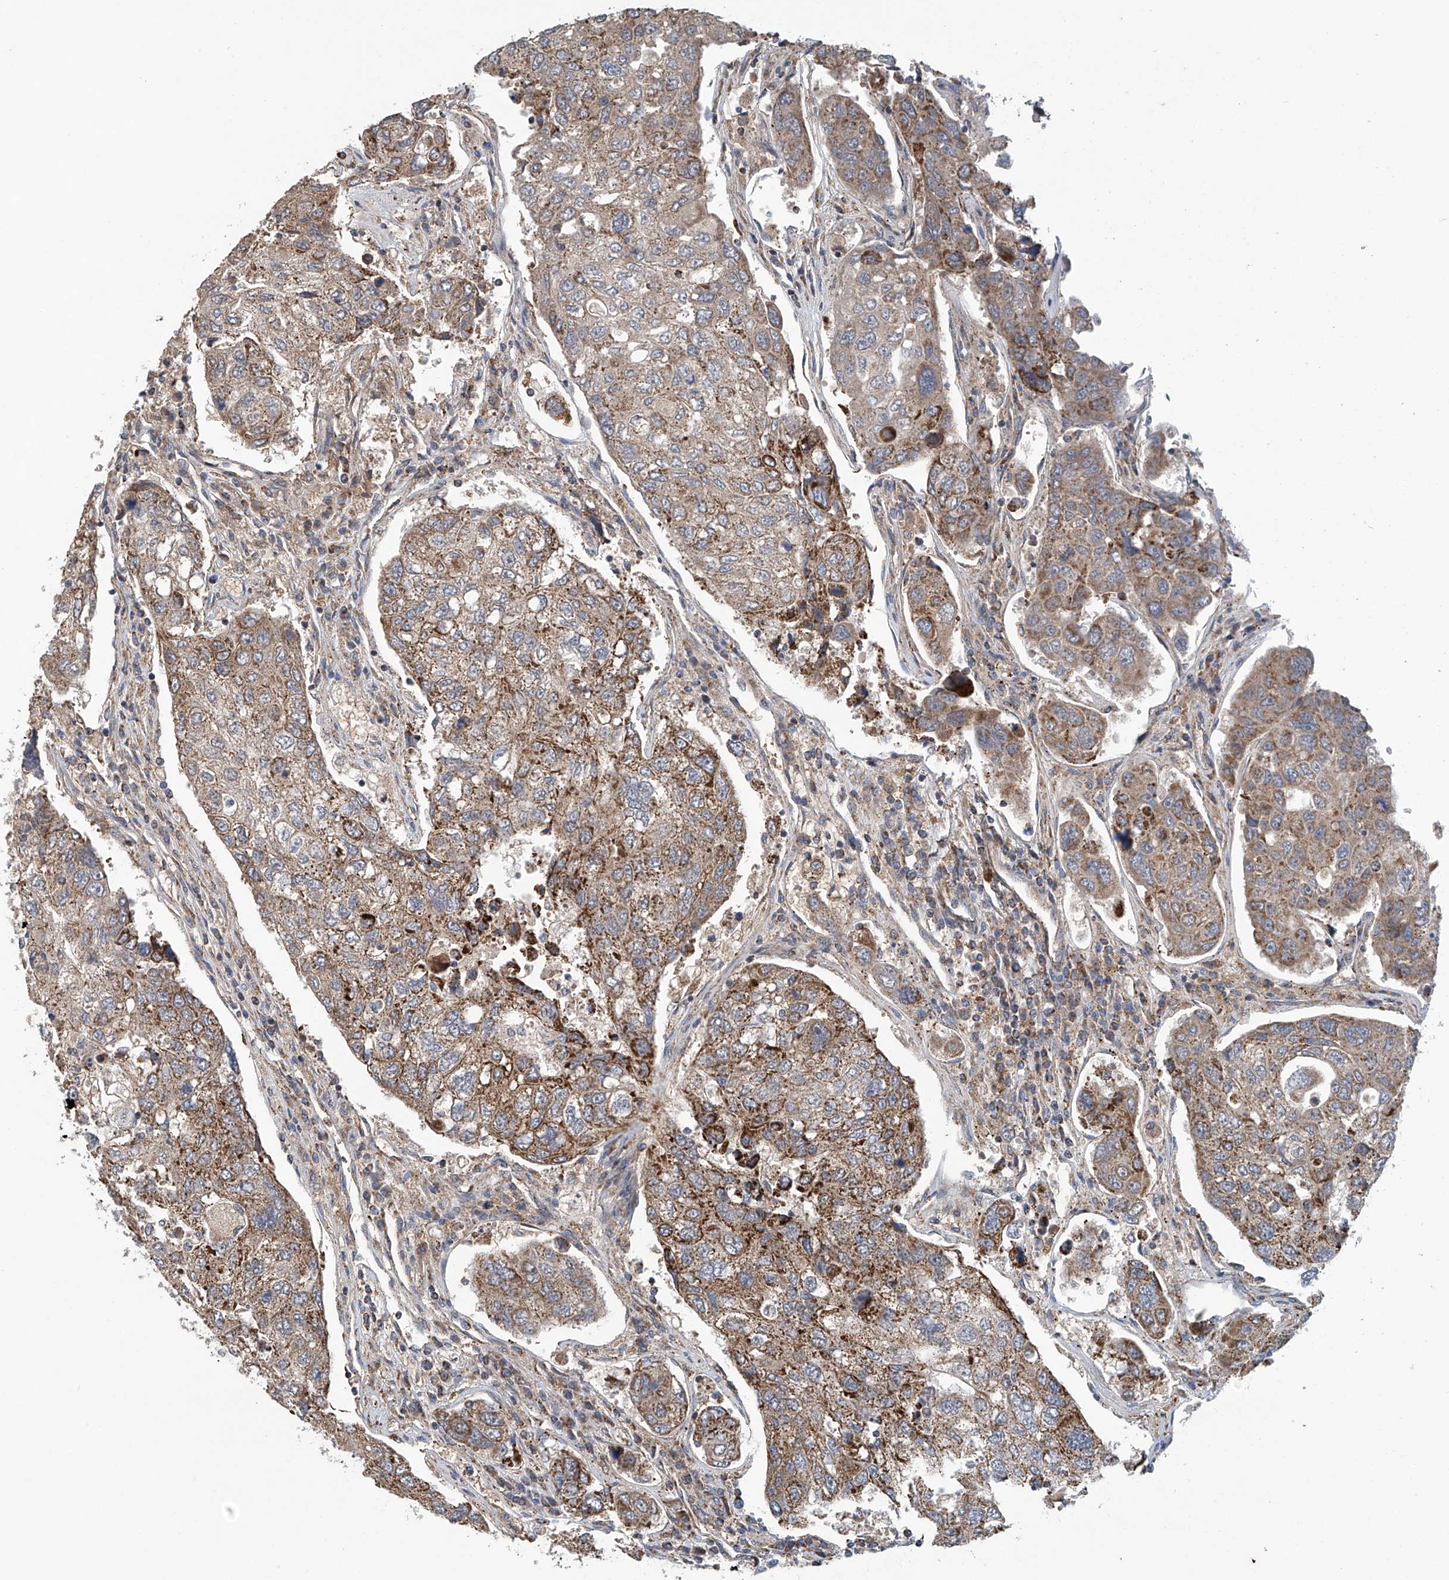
{"staining": {"intensity": "moderate", "quantity": ">75%", "location": "cytoplasmic/membranous"}, "tissue": "urothelial cancer", "cell_type": "Tumor cells", "image_type": "cancer", "snomed": [{"axis": "morphology", "description": "Urothelial carcinoma, High grade"}, {"axis": "topography", "description": "Lymph node"}, {"axis": "topography", "description": "Urinary bladder"}], "caption": "IHC of urothelial carcinoma (high-grade) demonstrates medium levels of moderate cytoplasmic/membranous staining in about >75% of tumor cells.", "gene": "COMMD1", "patient": {"sex": "male", "age": 51}}